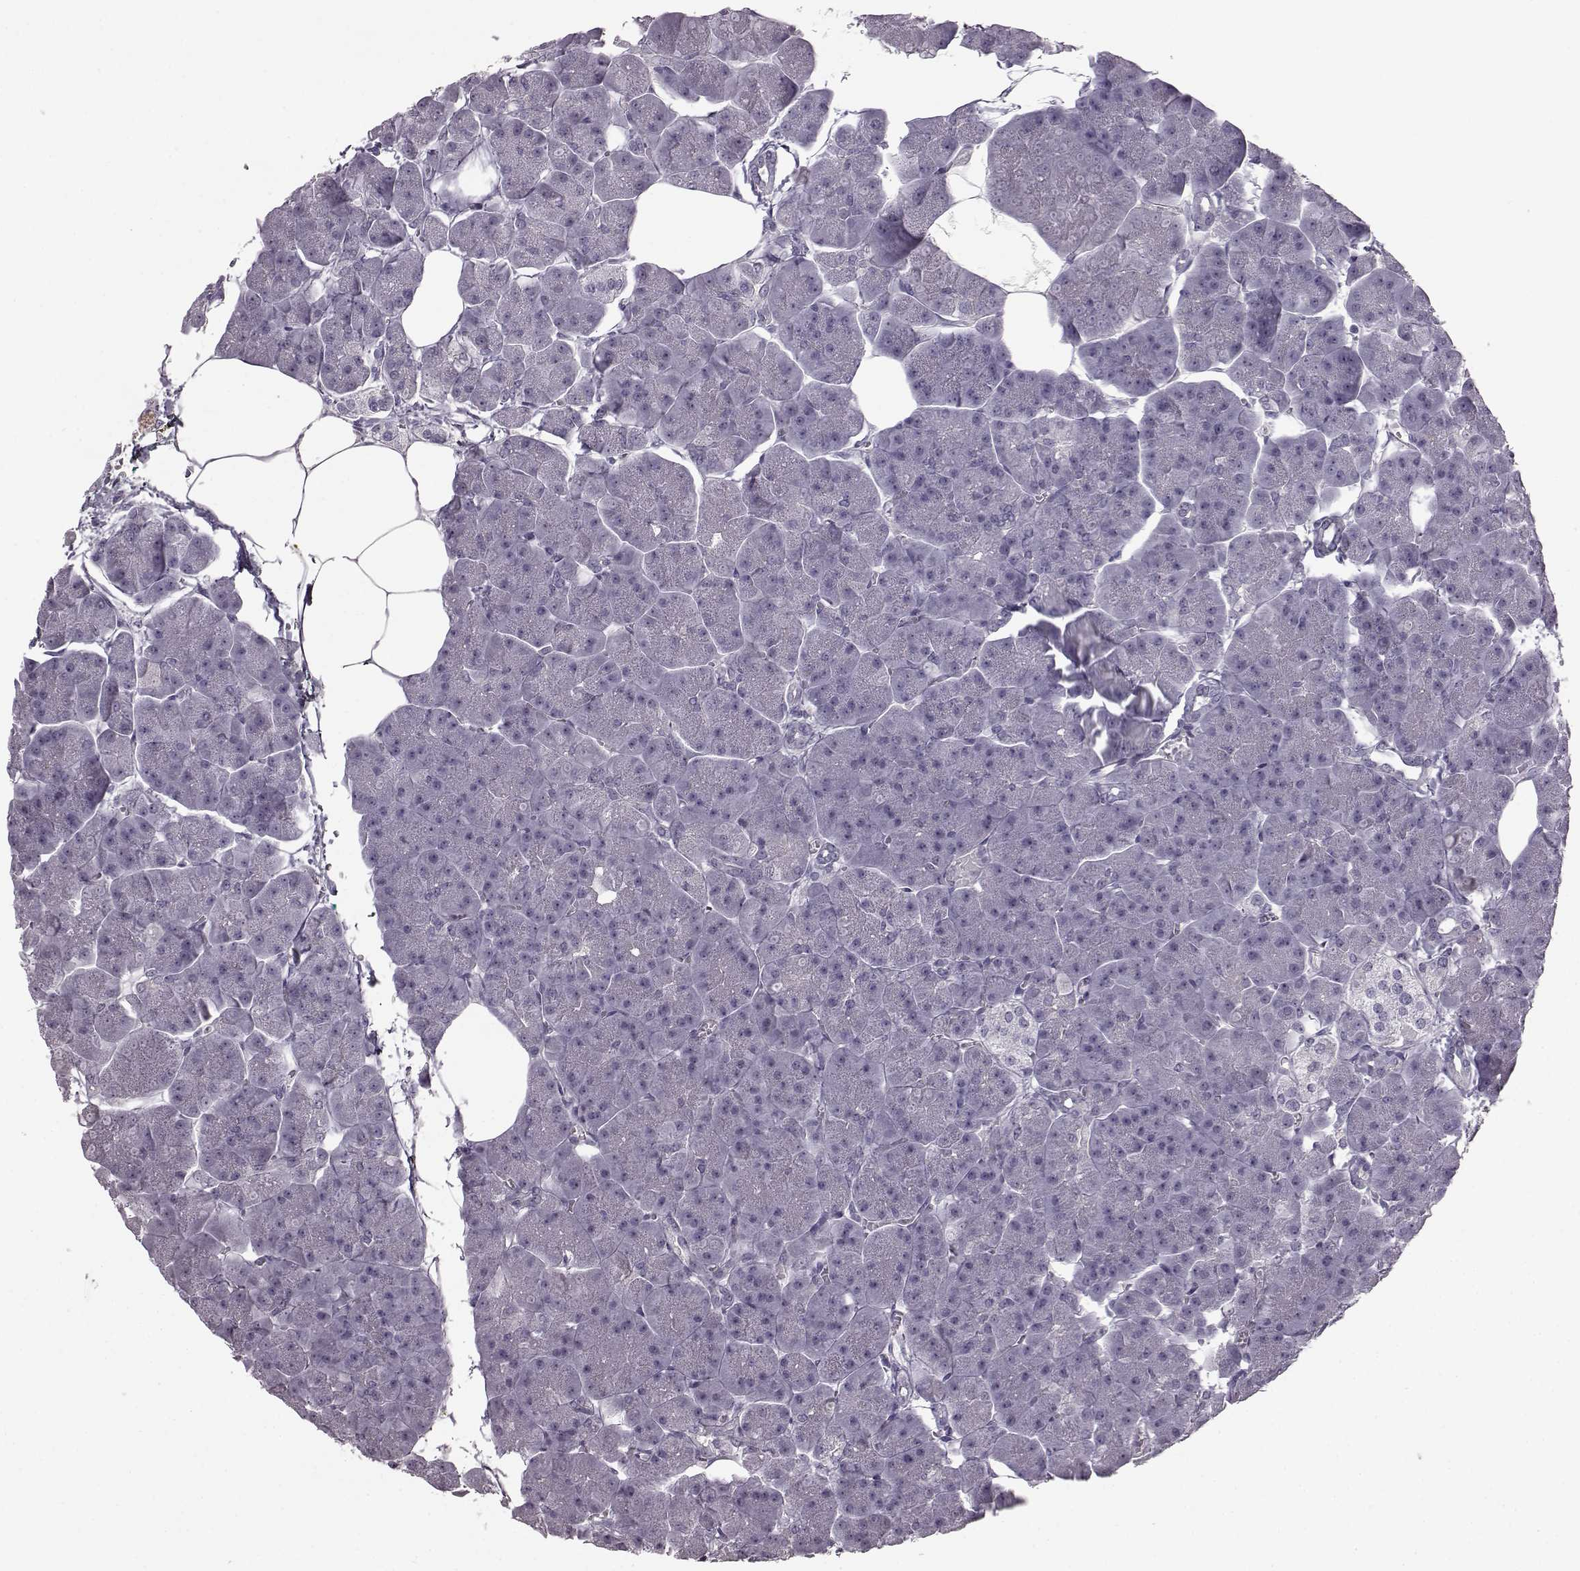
{"staining": {"intensity": "negative", "quantity": "none", "location": "none"}, "tissue": "pancreas", "cell_type": "Exocrine glandular cells", "image_type": "normal", "snomed": [{"axis": "morphology", "description": "Normal tissue, NOS"}, {"axis": "topography", "description": "Adipose tissue"}, {"axis": "topography", "description": "Pancreas"}, {"axis": "topography", "description": "Peripheral nerve tissue"}], "caption": "The micrograph demonstrates no staining of exocrine glandular cells in unremarkable pancreas. (Brightfield microscopy of DAB (3,3'-diaminobenzidine) IHC at high magnification).", "gene": "PRPH2", "patient": {"sex": "female", "age": 58}}